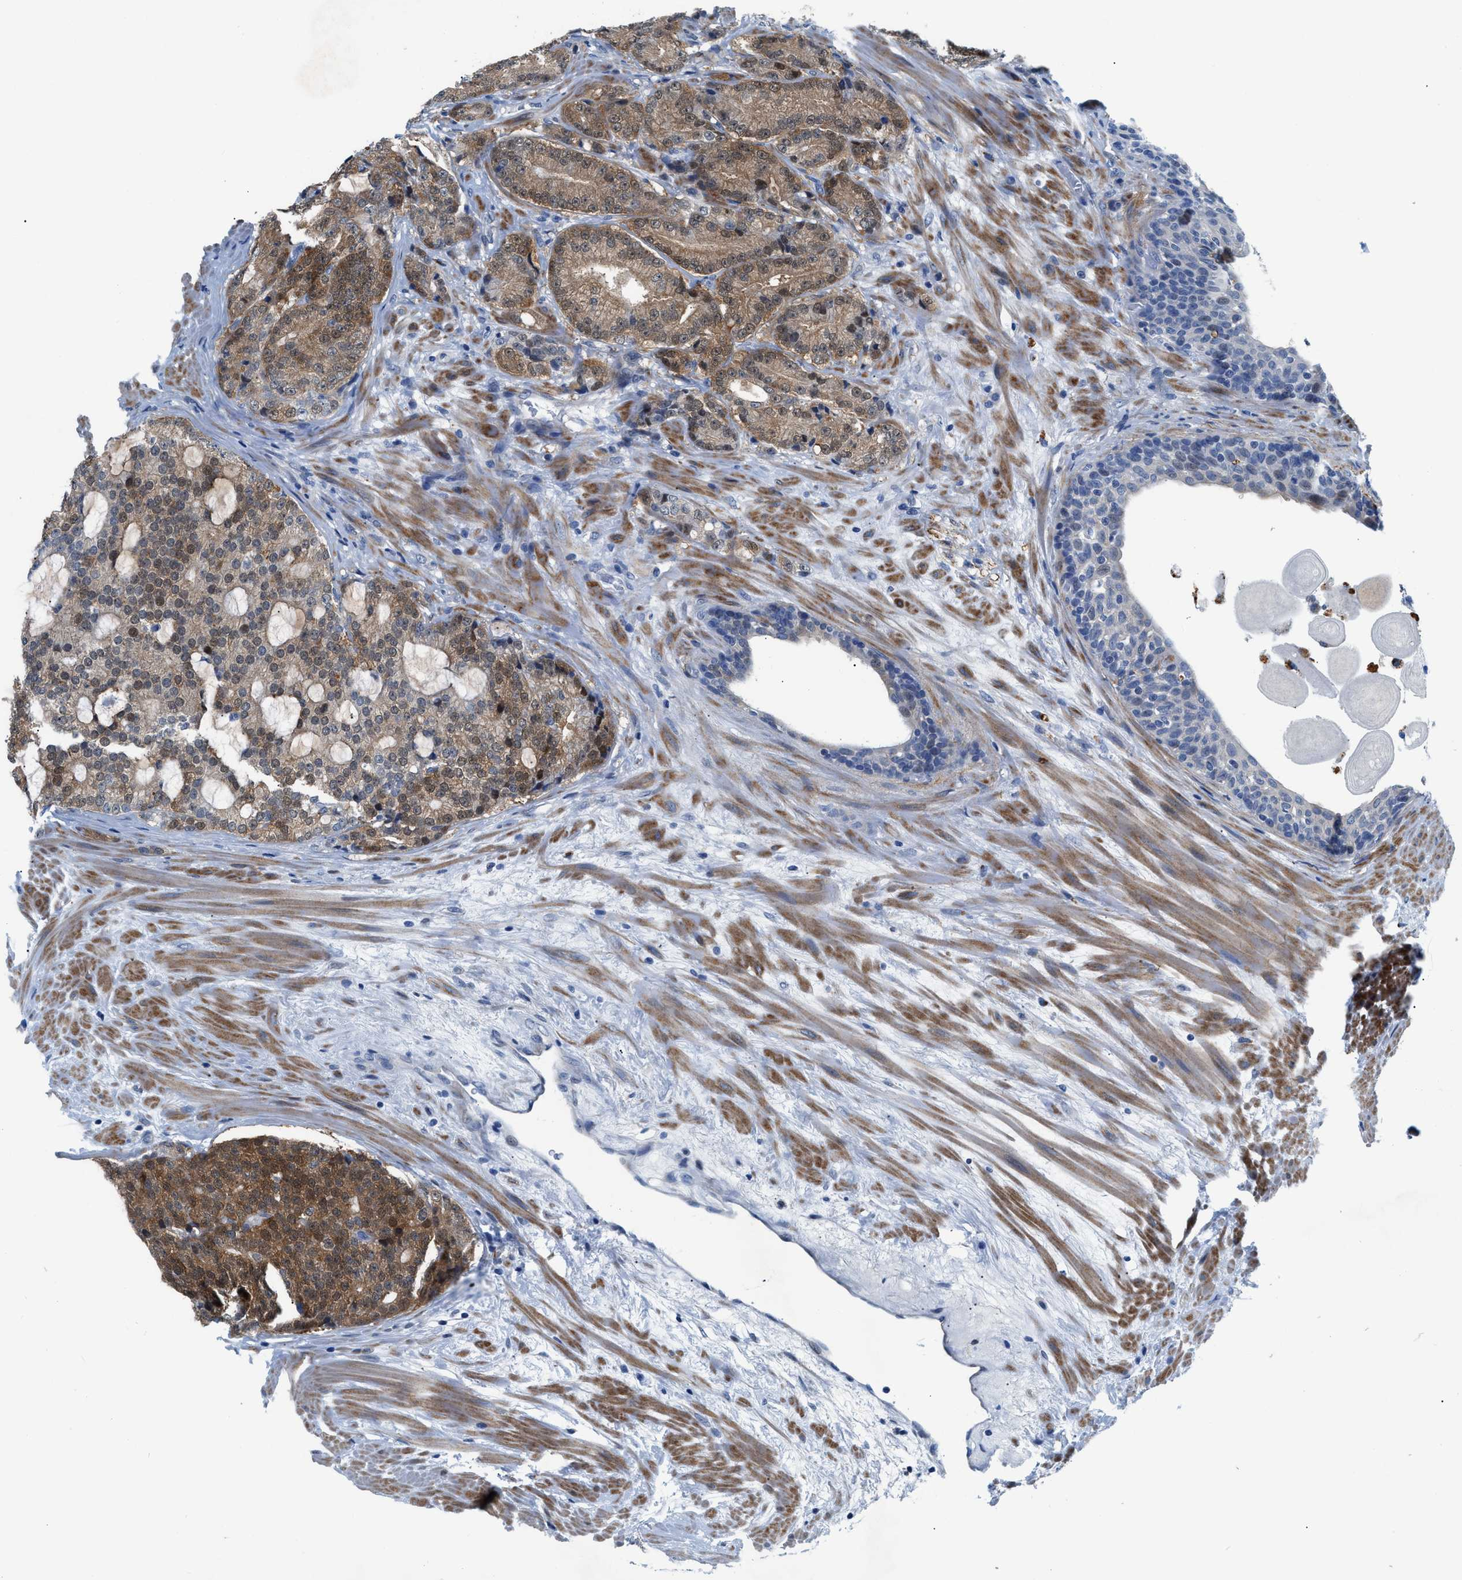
{"staining": {"intensity": "moderate", "quantity": ">75%", "location": "cytoplasmic/membranous,nuclear"}, "tissue": "prostate cancer", "cell_type": "Tumor cells", "image_type": "cancer", "snomed": [{"axis": "morphology", "description": "Adenocarcinoma, High grade"}, {"axis": "topography", "description": "Prostate"}], "caption": "A medium amount of moderate cytoplasmic/membranous and nuclear staining is appreciated in about >75% of tumor cells in prostate adenocarcinoma (high-grade) tissue.", "gene": "UAP1", "patient": {"sex": "male", "age": 61}}